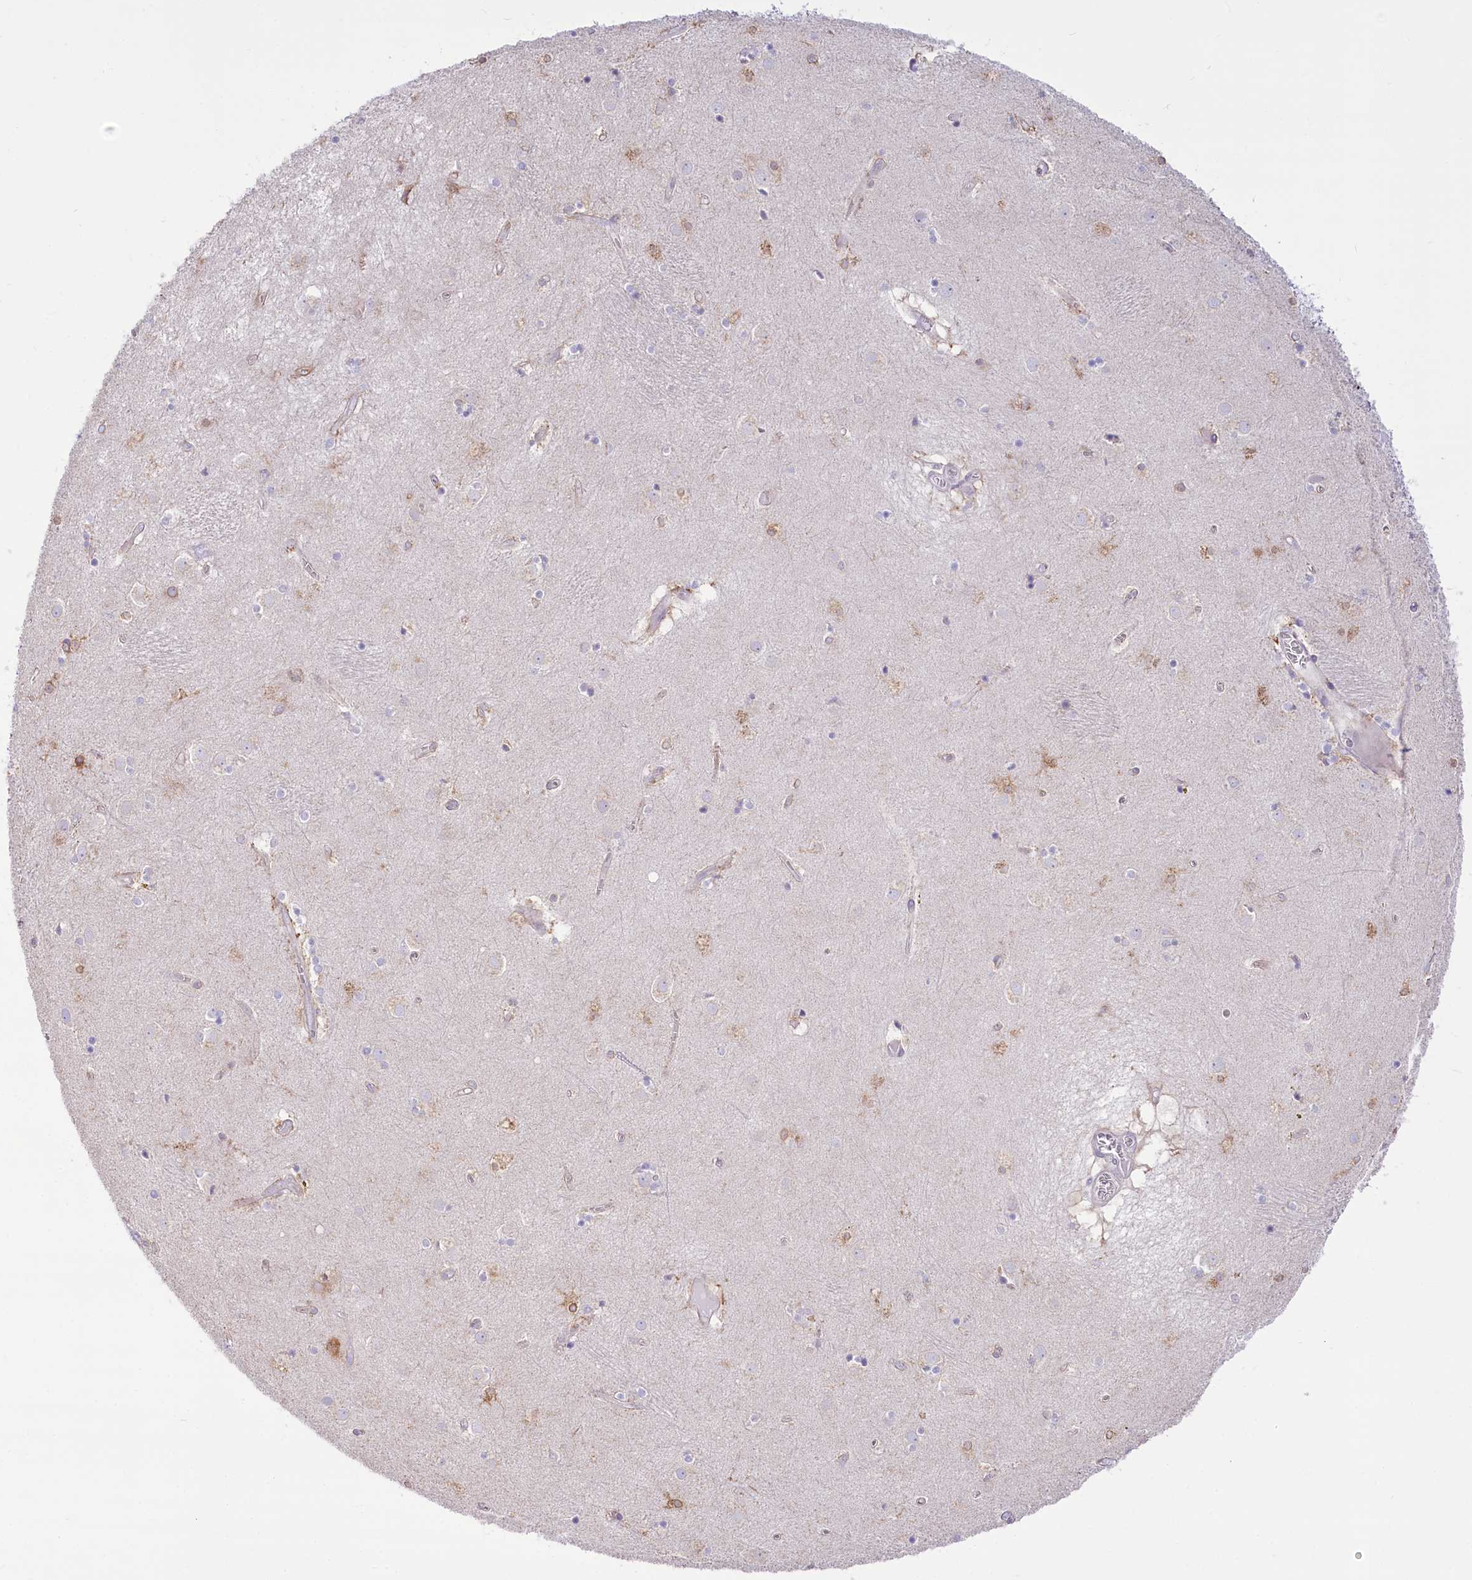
{"staining": {"intensity": "moderate", "quantity": "<25%", "location": "cytoplasmic/membranous"}, "tissue": "caudate", "cell_type": "Glial cells", "image_type": "normal", "snomed": [{"axis": "morphology", "description": "Normal tissue, NOS"}, {"axis": "topography", "description": "Lateral ventricle wall"}], "caption": "The micrograph exhibits immunohistochemical staining of benign caudate. There is moderate cytoplasmic/membranous expression is seen in about <25% of glial cells.", "gene": "STT3B", "patient": {"sex": "male", "age": 70}}